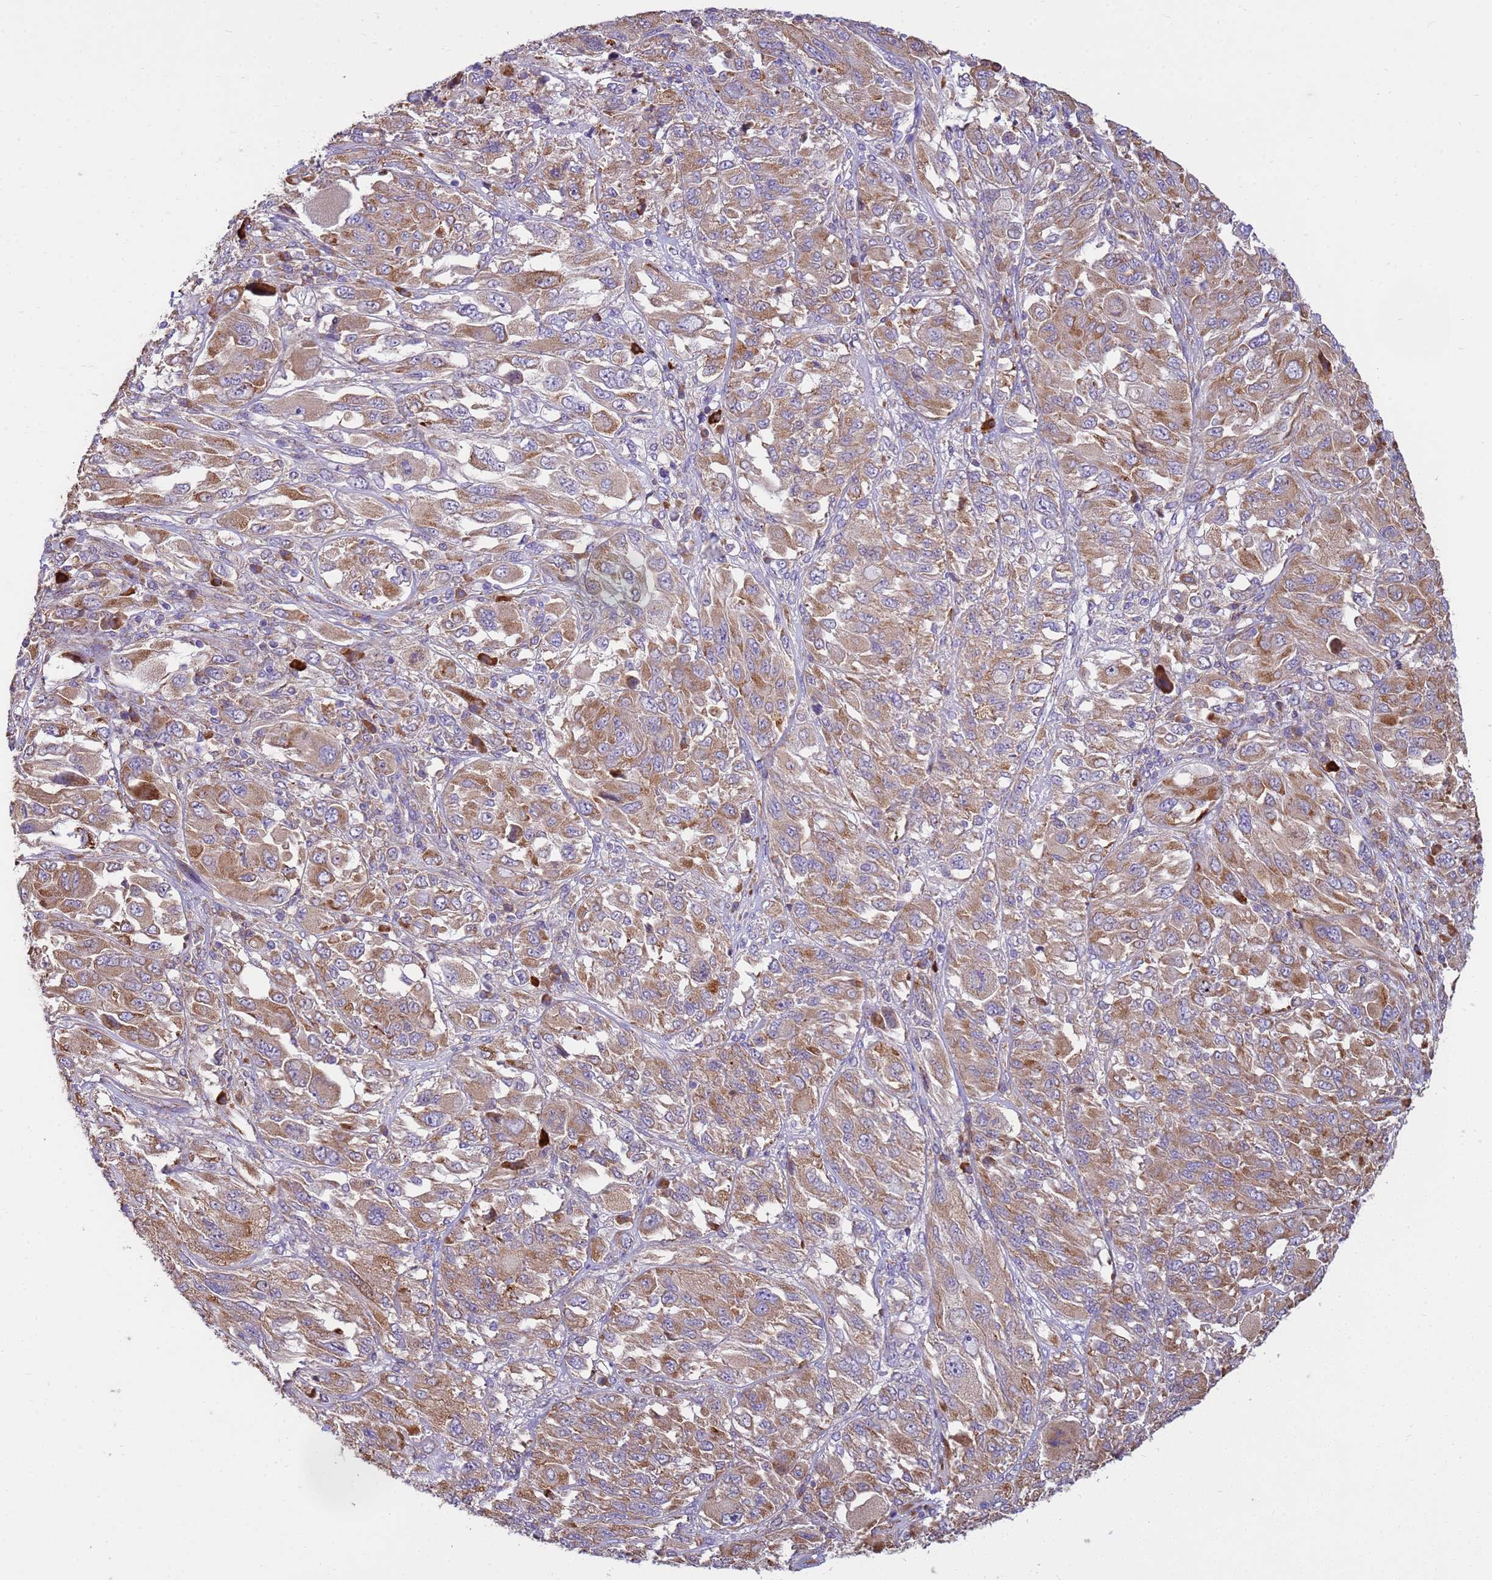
{"staining": {"intensity": "moderate", "quantity": ">75%", "location": "cytoplasmic/membranous"}, "tissue": "melanoma", "cell_type": "Tumor cells", "image_type": "cancer", "snomed": [{"axis": "morphology", "description": "Malignant melanoma, NOS"}, {"axis": "topography", "description": "Skin"}], "caption": "Immunohistochemical staining of human malignant melanoma reveals medium levels of moderate cytoplasmic/membranous protein staining in about >75% of tumor cells. The protein of interest is shown in brown color, while the nuclei are stained blue.", "gene": "THAP5", "patient": {"sex": "female", "age": 91}}